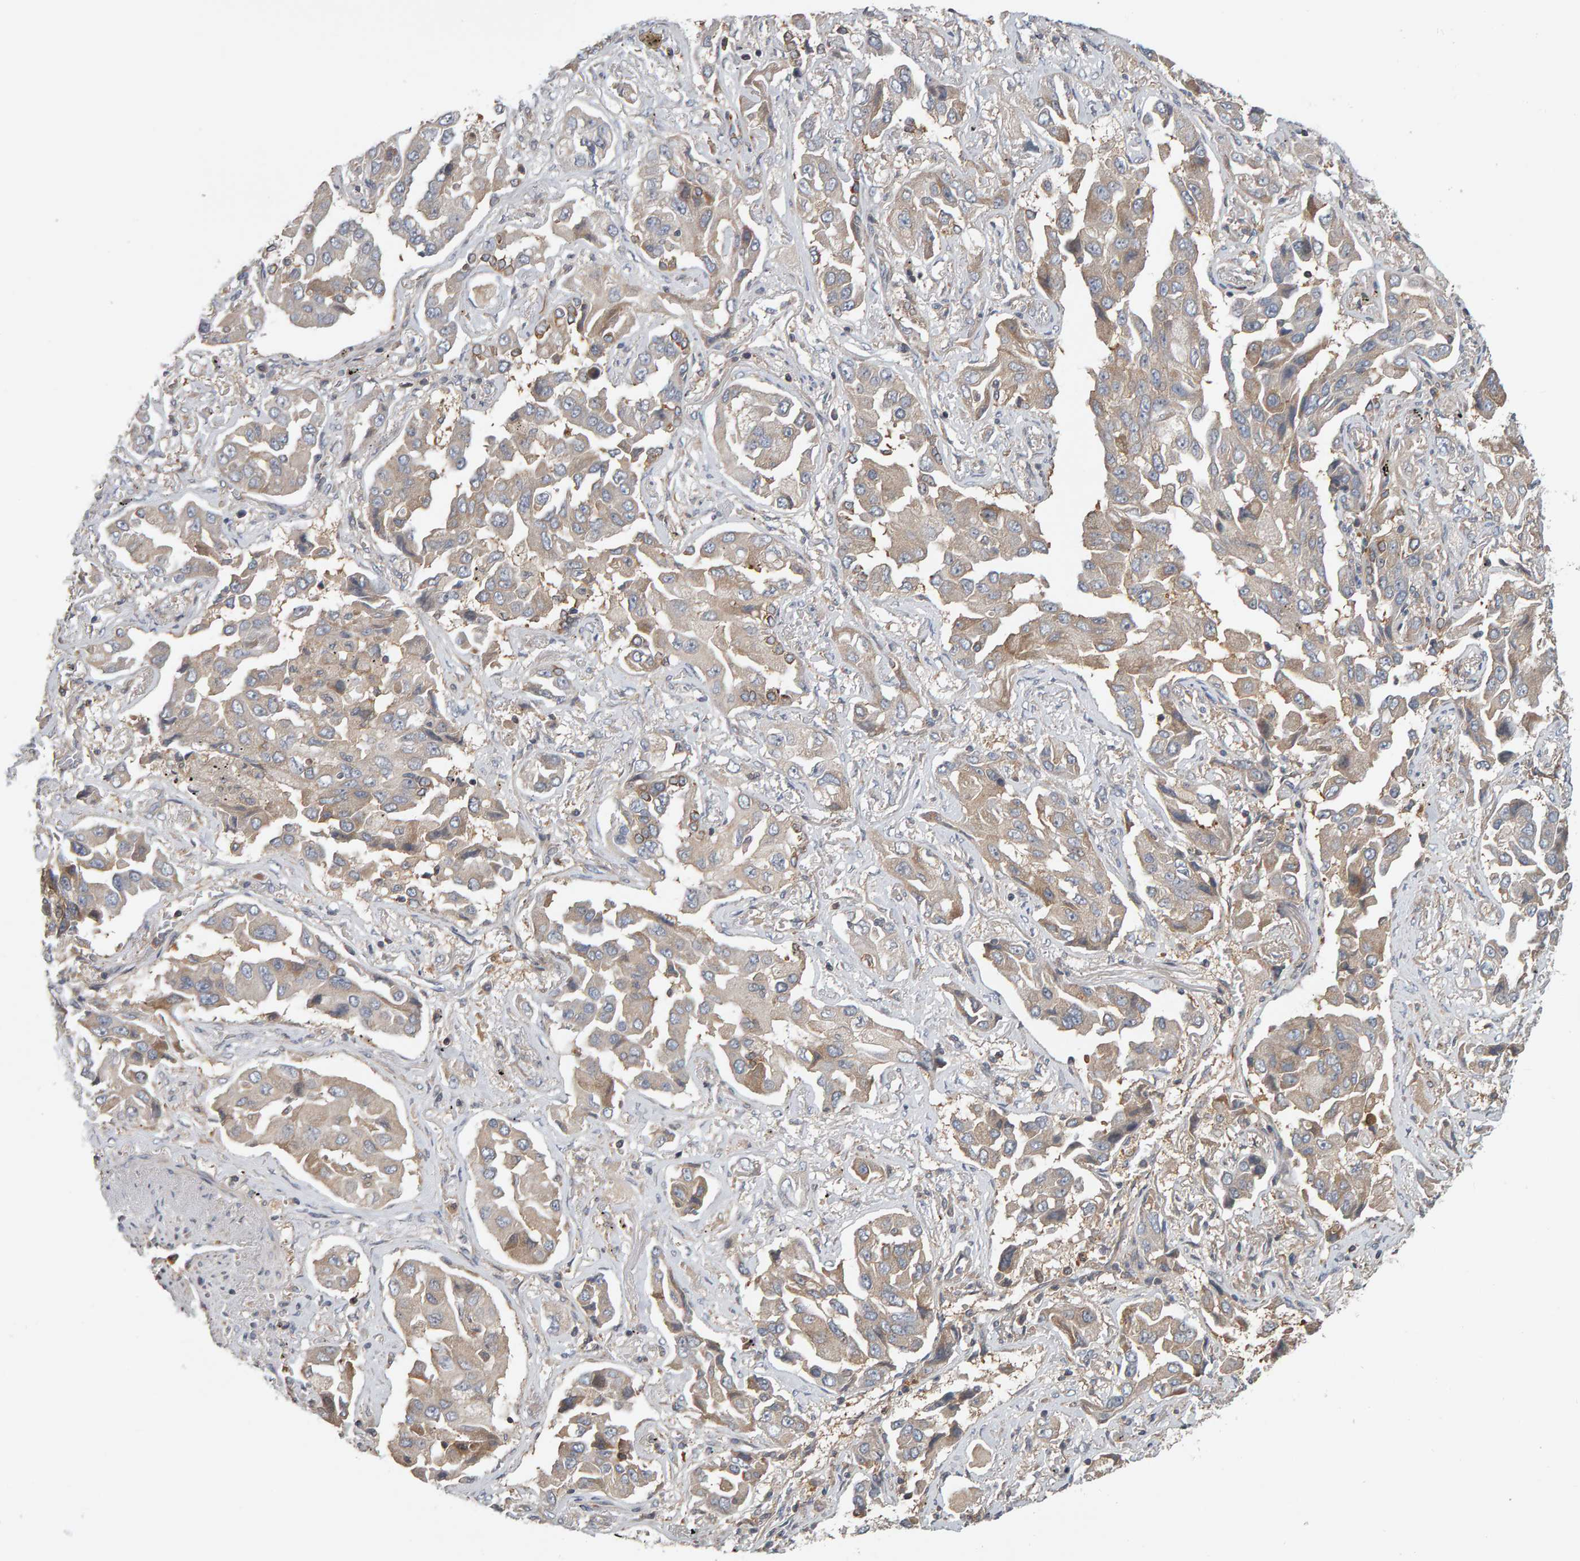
{"staining": {"intensity": "weak", "quantity": "<25%", "location": "cytoplasmic/membranous"}, "tissue": "lung cancer", "cell_type": "Tumor cells", "image_type": "cancer", "snomed": [{"axis": "morphology", "description": "Adenocarcinoma, NOS"}, {"axis": "topography", "description": "Lung"}], "caption": "This is an IHC photomicrograph of lung cancer (adenocarcinoma). There is no positivity in tumor cells.", "gene": "C9orf72", "patient": {"sex": "female", "age": 65}}